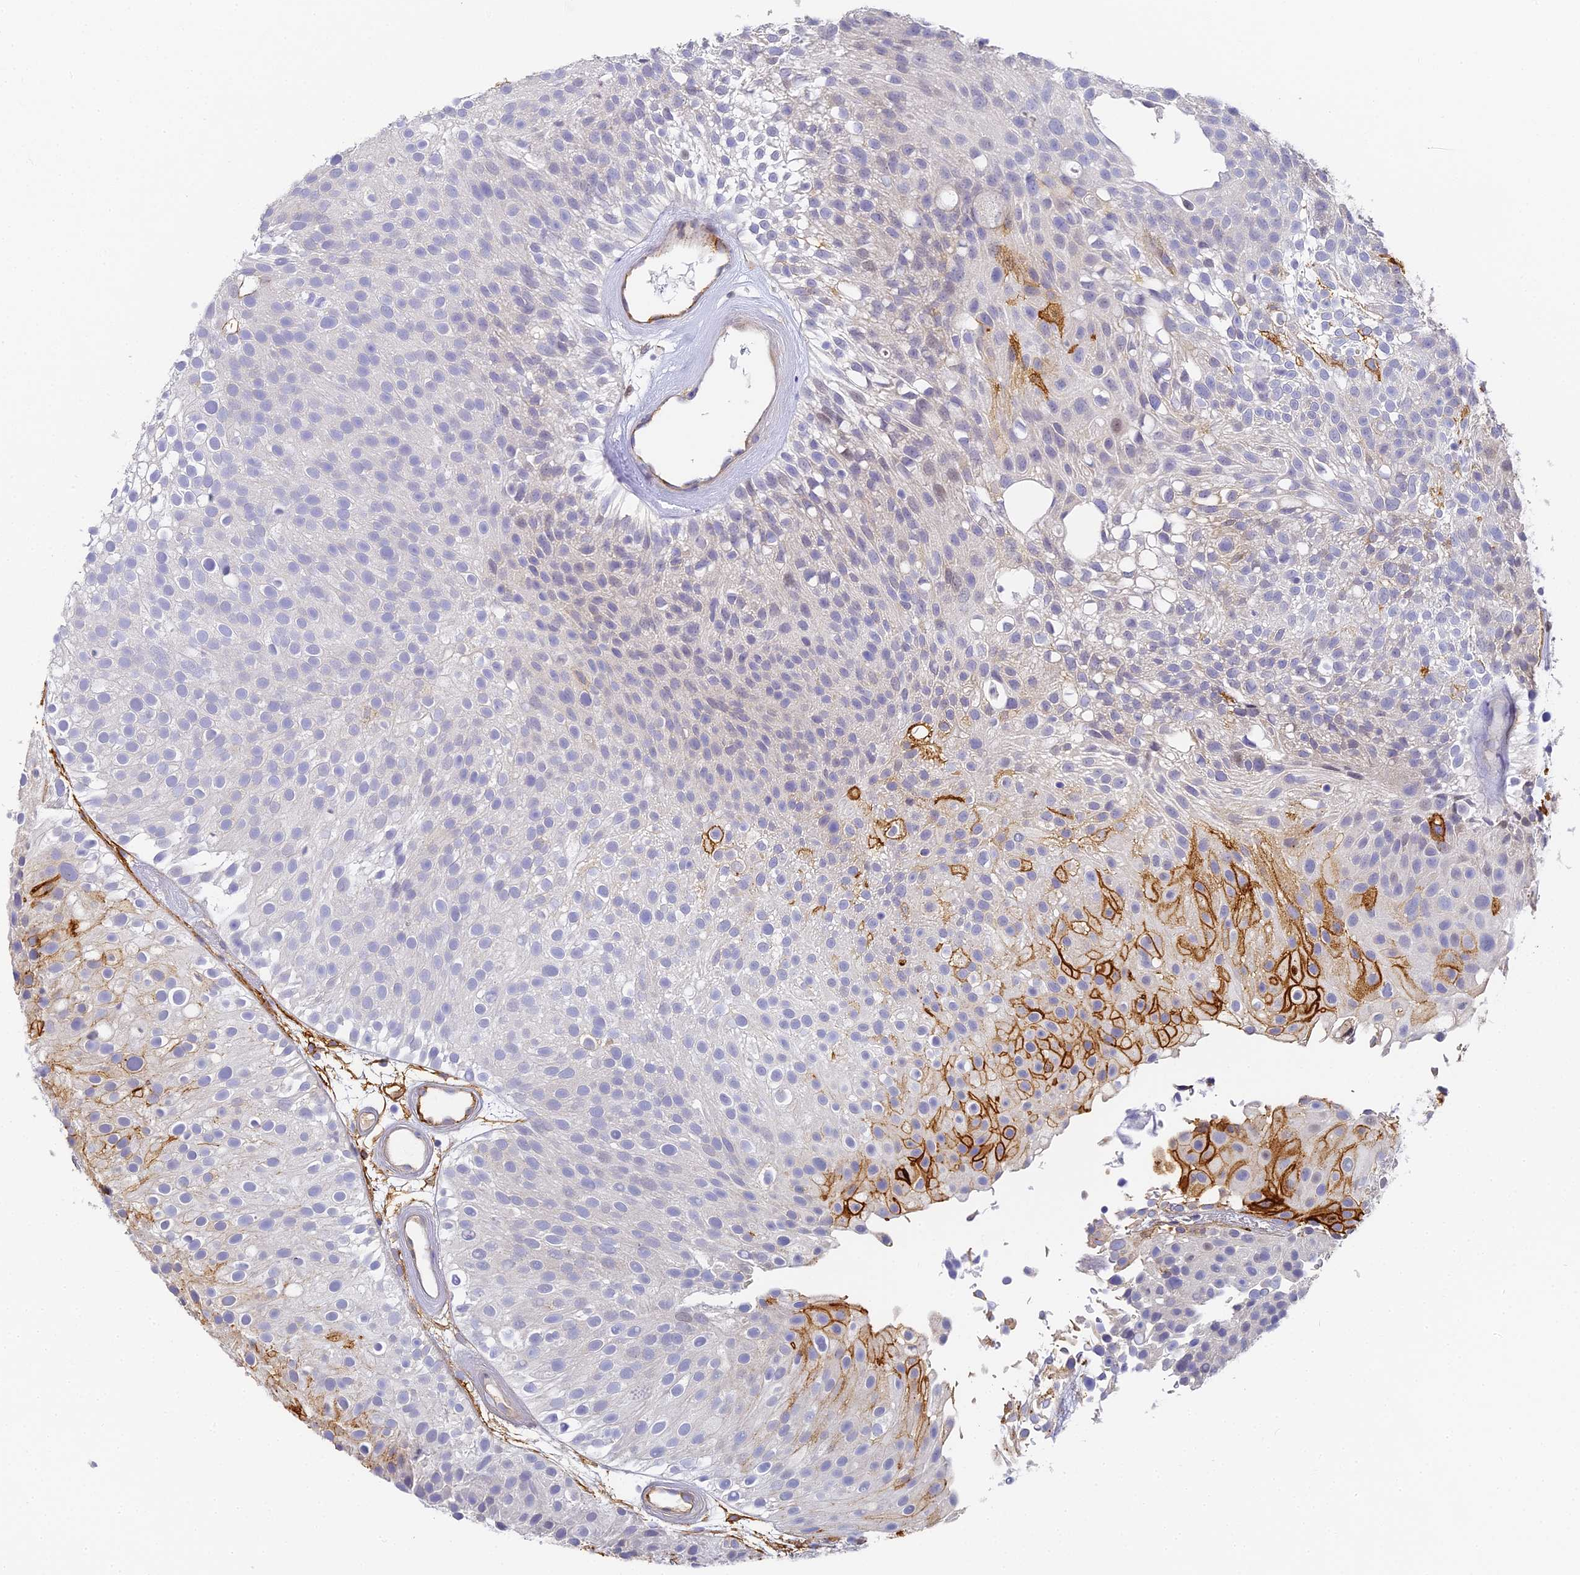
{"staining": {"intensity": "strong", "quantity": "<25%", "location": "cytoplasmic/membranous"}, "tissue": "urothelial cancer", "cell_type": "Tumor cells", "image_type": "cancer", "snomed": [{"axis": "morphology", "description": "Urothelial carcinoma, Low grade"}, {"axis": "topography", "description": "Urinary bladder"}], "caption": "Protein expression analysis of low-grade urothelial carcinoma demonstrates strong cytoplasmic/membranous staining in approximately <25% of tumor cells.", "gene": "GJA1", "patient": {"sex": "male", "age": 78}}